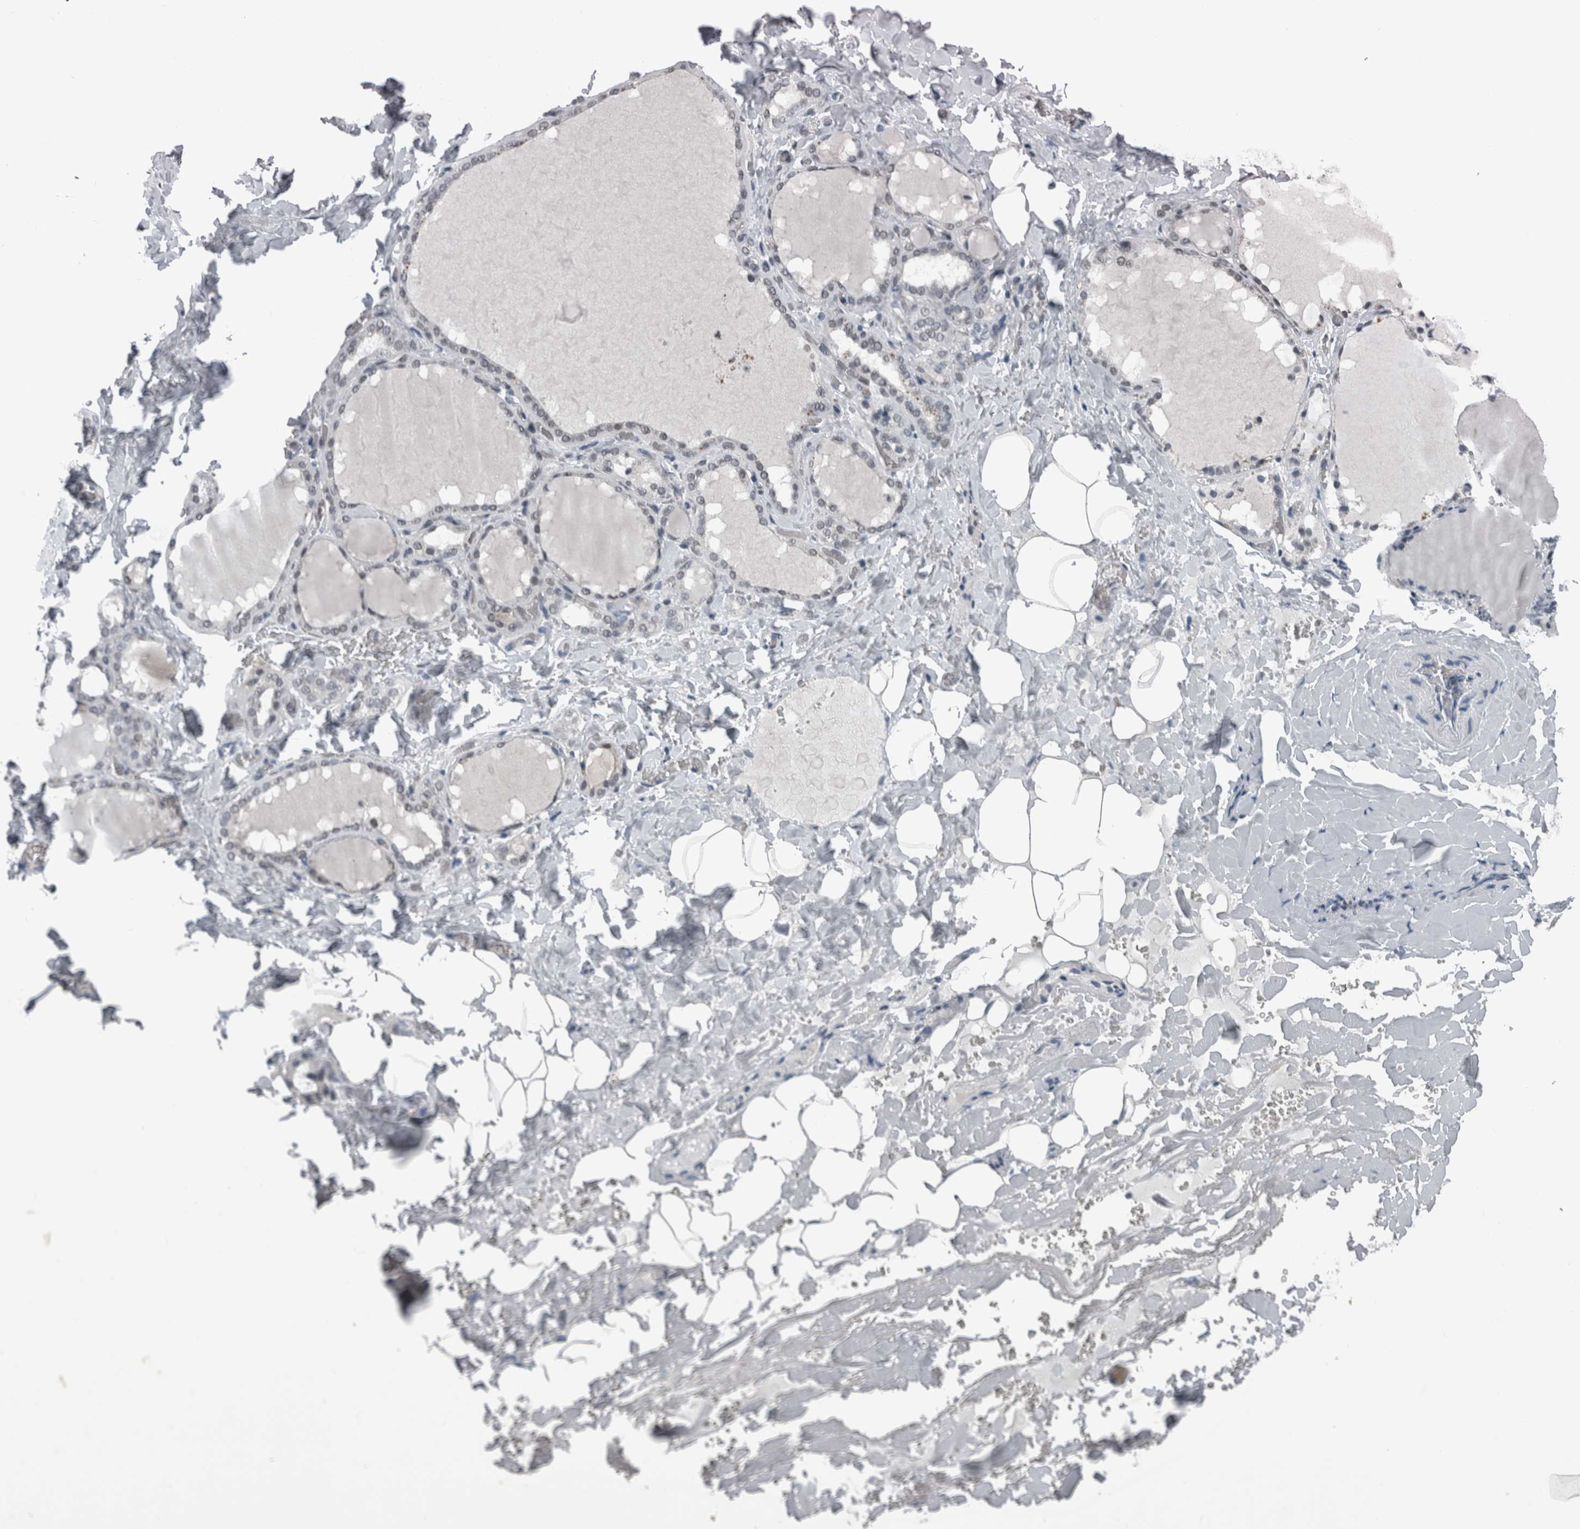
{"staining": {"intensity": "moderate", "quantity": "25%-75%", "location": "nuclear"}, "tissue": "thyroid gland", "cell_type": "Glandular cells", "image_type": "normal", "snomed": [{"axis": "morphology", "description": "Normal tissue, NOS"}, {"axis": "topography", "description": "Thyroid gland"}], "caption": "Moderate nuclear staining for a protein is present in approximately 25%-75% of glandular cells of benign thyroid gland using immunohistochemistry.", "gene": "ZBTB21", "patient": {"sex": "female", "age": 22}}